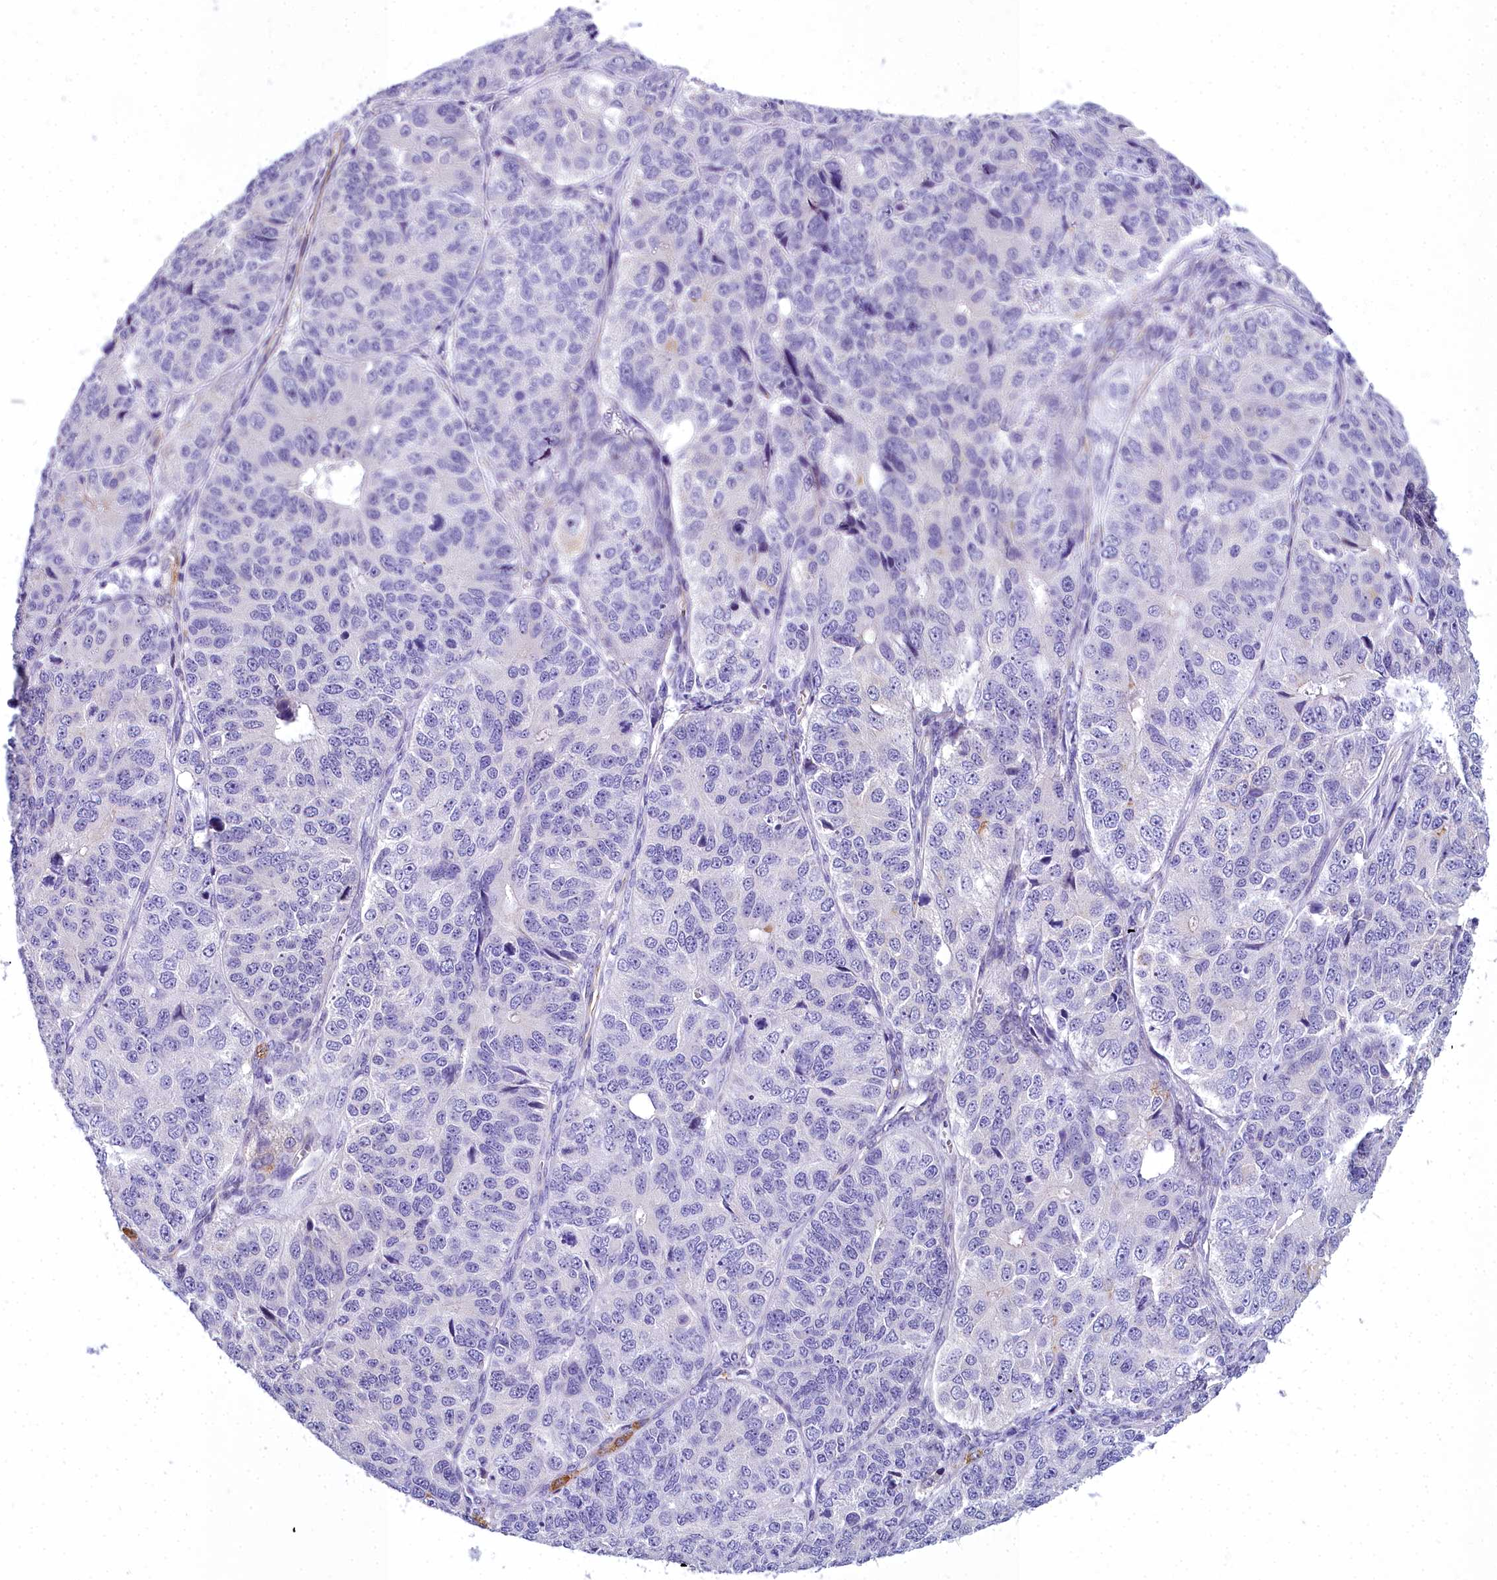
{"staining": {"intensity": "negative", "quantity": "none", "location": "none"}, "tissue": "ovarian cancer", "cell_type": "Tumor cells", "image_type": "cancer", "snomed": [{"axis": "morphology", "description": "Carcinoma, endometroid"}, {"axis": "topography", "description": "Ovary"}], "caption": "The histopathology image exhibits no staining of tumor cells in ovarian endometroid carcinoma.", "gene": "TIMM22", "patient": {"sex": "female", "age": 51}}